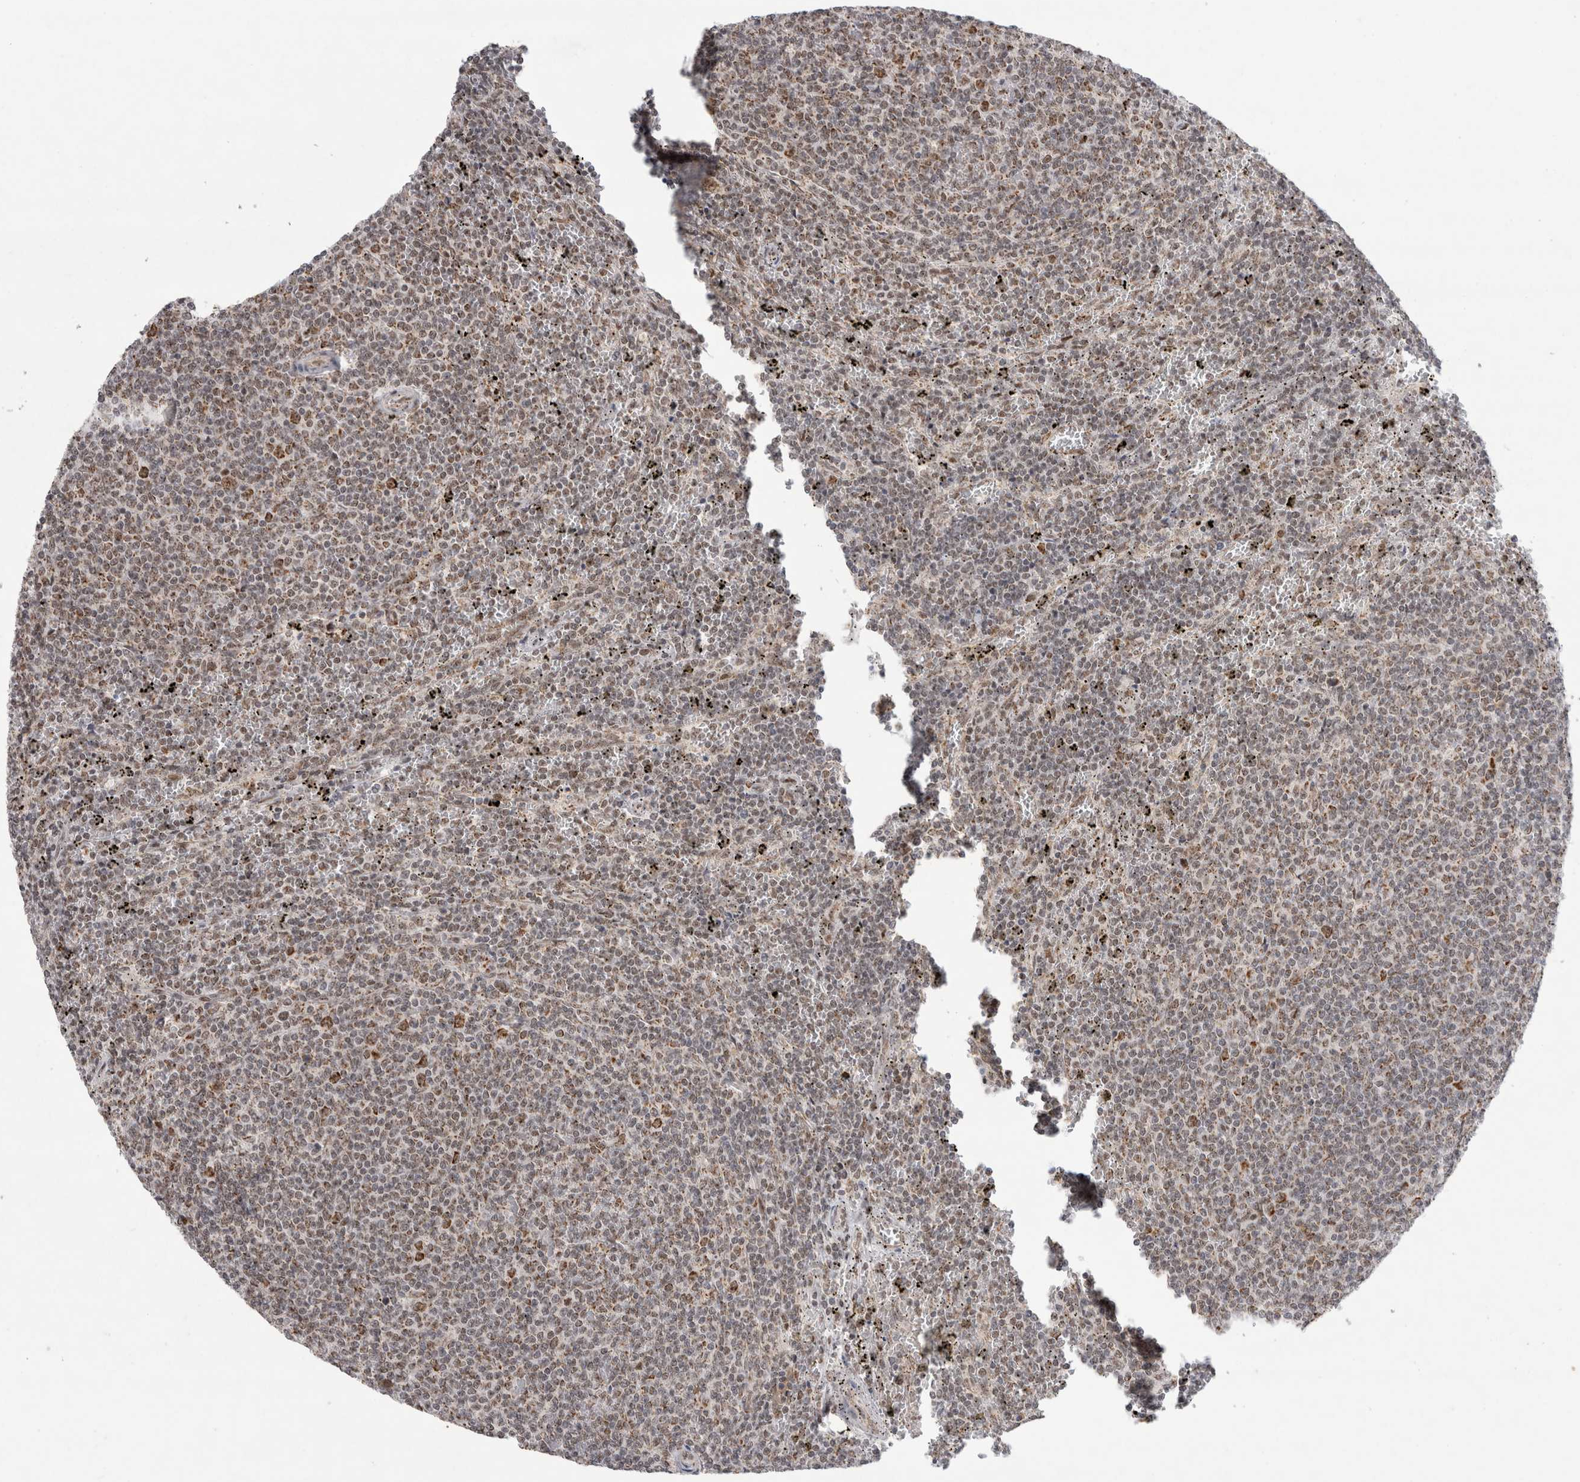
{"staining": {"intensity": "moderate", "quantity": "<25%", "location": "cytoplasmic/membranous,nuclear"}, "tissue": "lymphoma", "cell_type": "Tumor cells", "image_type": "cancer", "snomed": [{"axis": "morphology", "description": "Malignant lymphoma, non-Hodgkin's type, Low grade"}, {"axis": "topography", "description": "Spleen"}], "caption": "A histopathology image showing moderate cytoplasmic/membranous and nuclear positivity in about <25% of tumor cells in lymphoma, as visualized by brown immunohistochemical staining.", "gene": "MRPL37", "patient": {"sex": "female", "age": 50}}